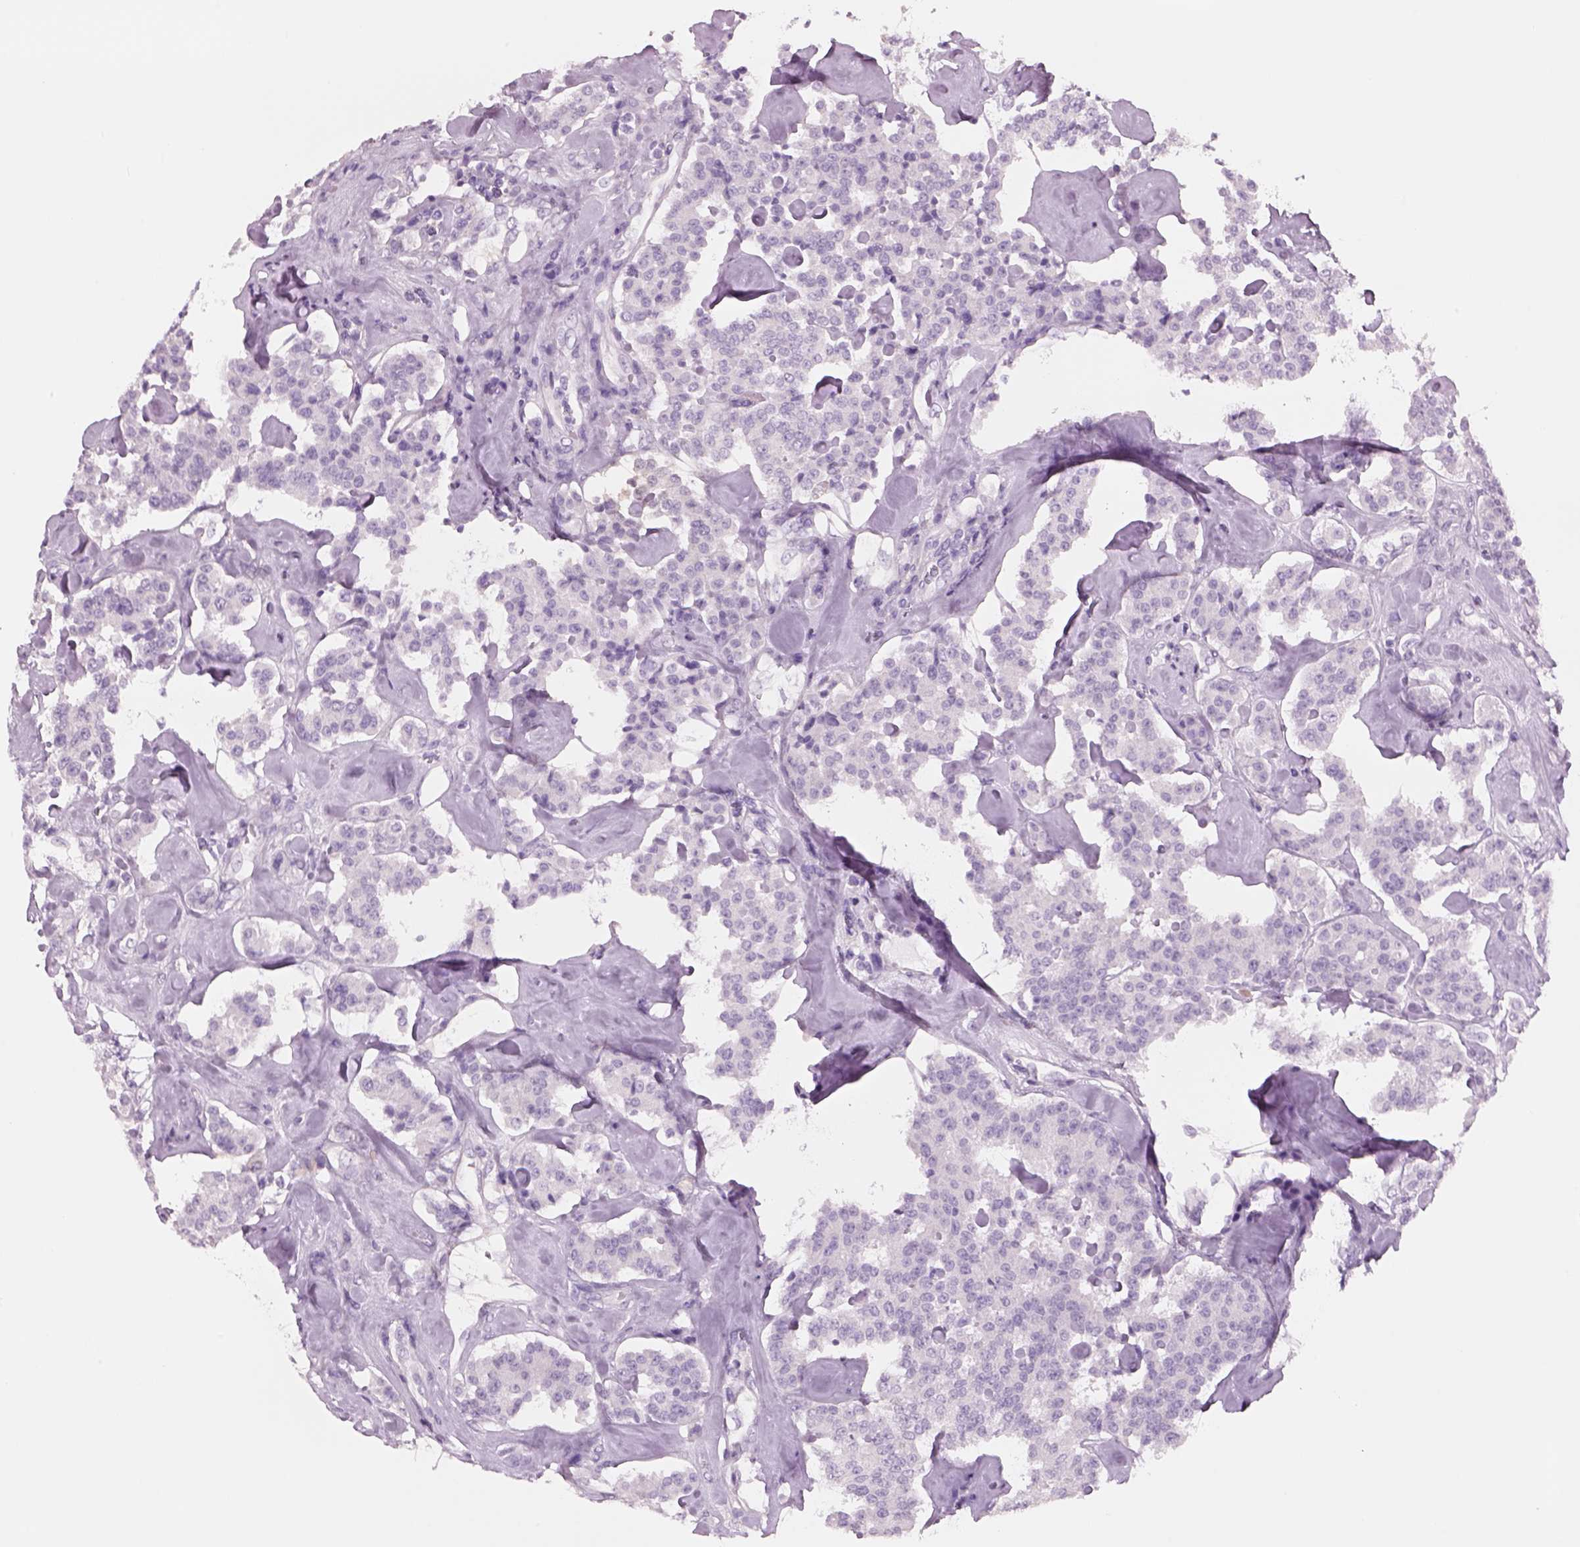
{"staining": {"intensity": "negative", "quantity": "none", "location": "none"}, "tissue": "carcinoid", "cell_type": "Tumor cells", "image_type": "cancer", "snomed": [{"axis": "morphology", "description": "Carcinoid, malignant, NOS"}, {"axis": "topography", "description": "Pancreas"}], "caption": "There is no significant staining in tumor cells of carcinoid.", "gene": "RHO", "patient": {"sex": "male", "age": 41}}